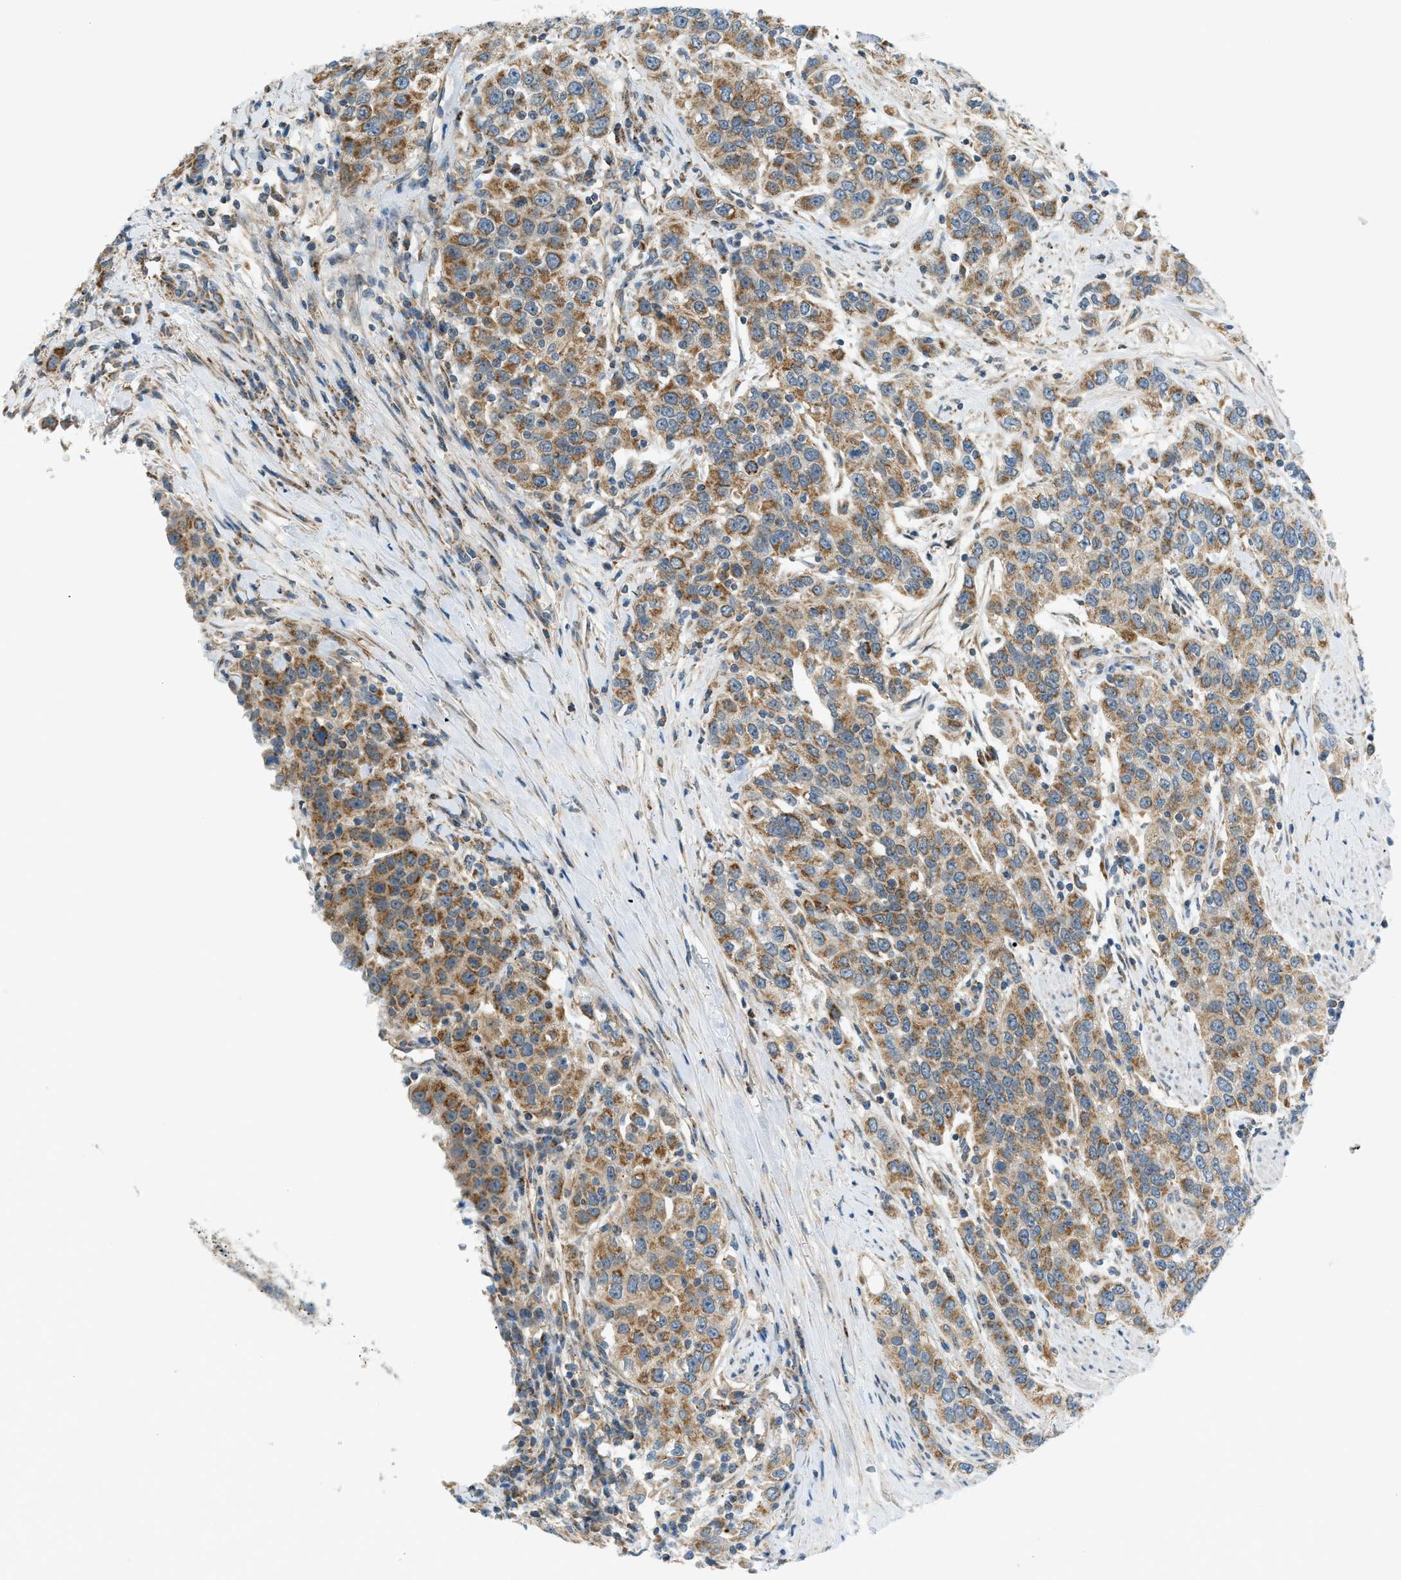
{"staining": {"intensity": "moderate", "quantity": ">75%", "location": "cytoplasmic/membranous"}, "tissue": "urothelial cancer", "cell_type": "Tumor cells", "image_type": "cancer", "snomed": [{"axis": "morphology", "description": "Urothelial carcinoma, High grade"}, {"axis": "topography", "description": "Urinary bladder"}], "caption": "Immunohistochemistry (IHC) photomicrograph of neoplastic tissue: urothelial cancer stained using immunohistochemistry (IHC) exhibits medium levels of moderate protein expression localized specifically in the cytoplasmic/membranous of tumor cells, appearing as a cytoplasmic/membranous brown color.", "gene": "PIGG", "patient": {"sex": "female", "age": 80}}